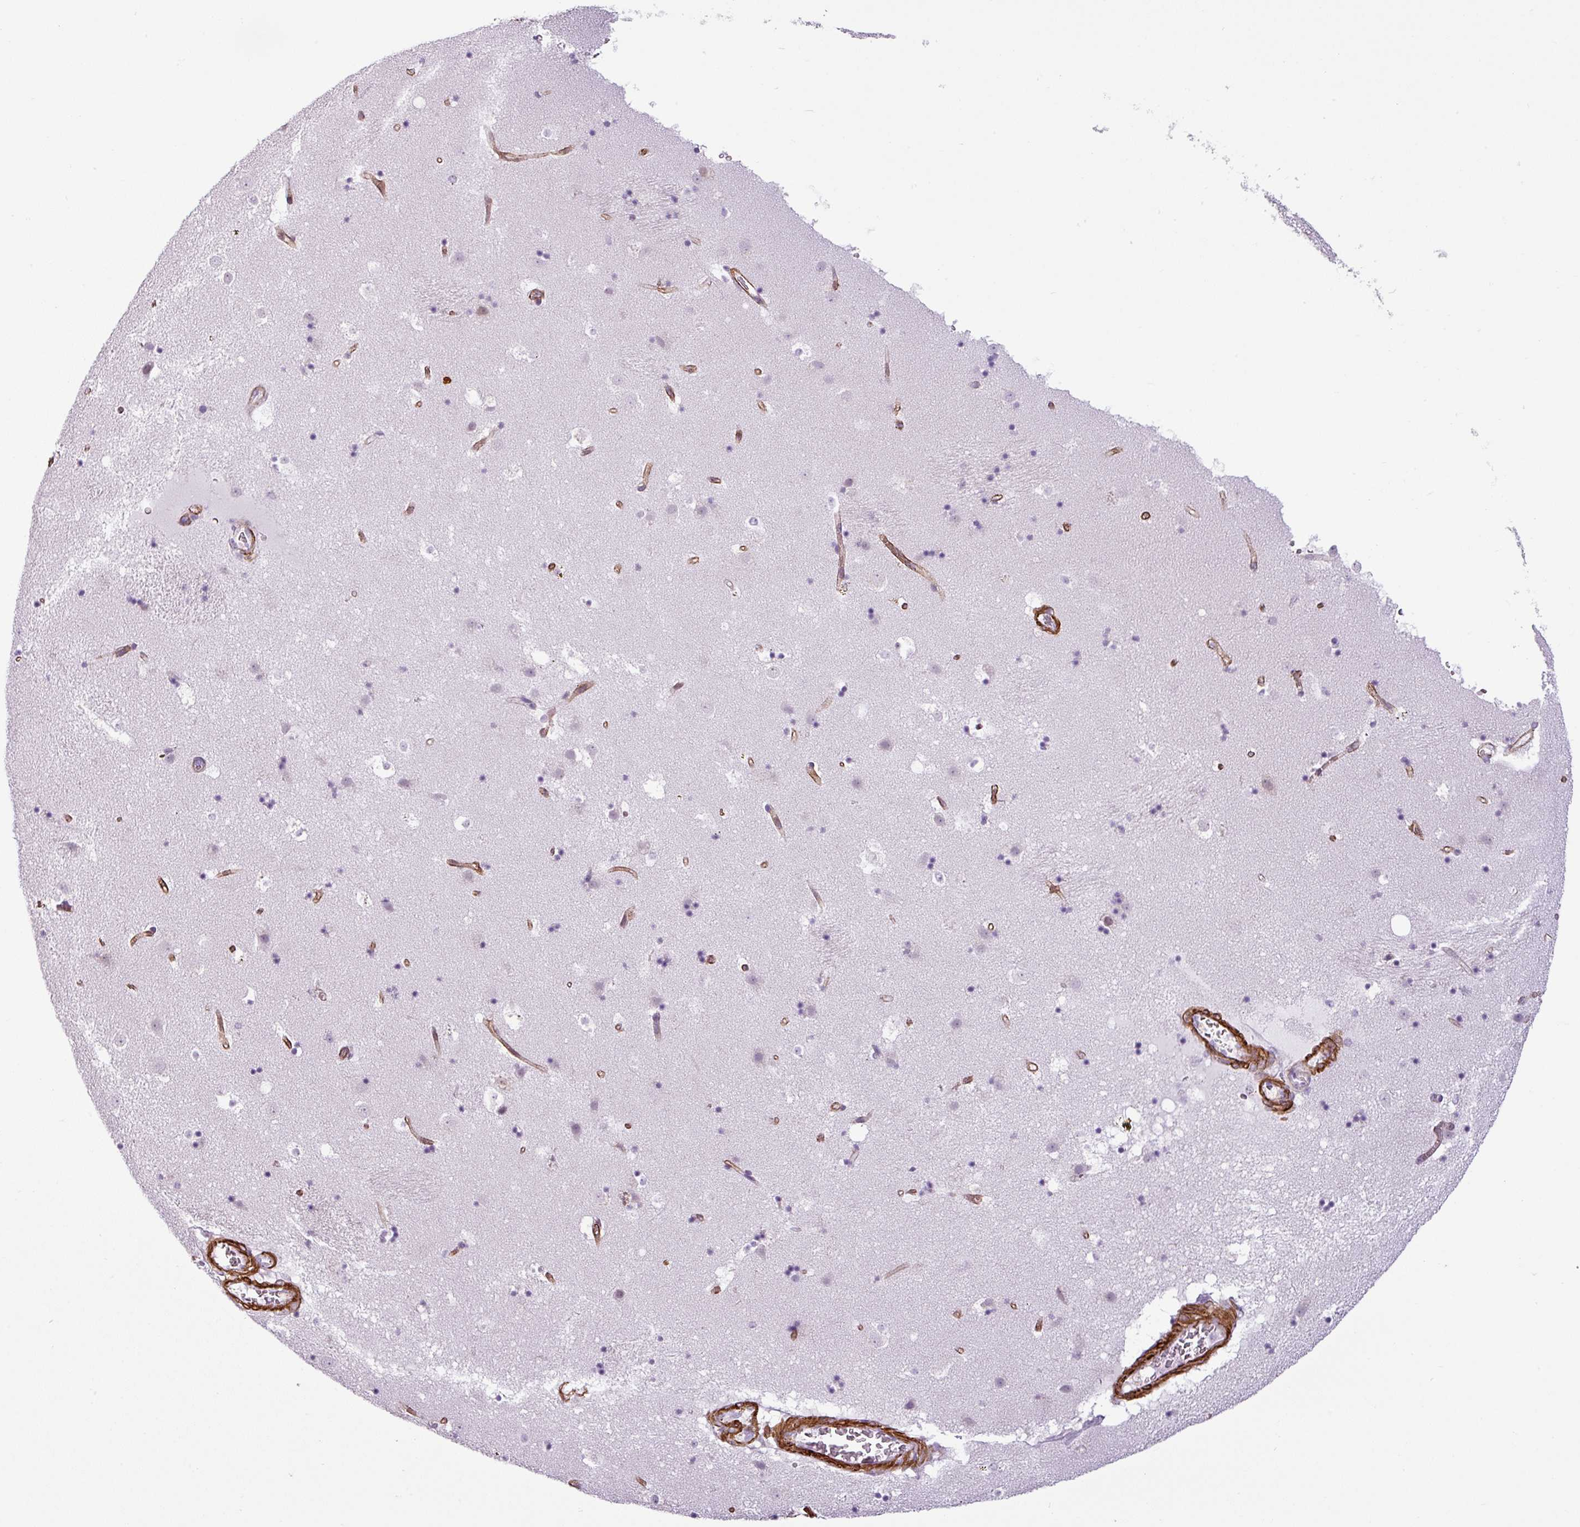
{"staining": {"intensity": "negative", "quantity": "none", "location": "none"}, "tissue": "caudate", "cell_type": "Glial cells", "image_type": "normal", "snomed": [{"axis": "morphology", "description": "Normal tissue, NOS"}, {"axis": "topography", "description": "Lateral ventricle wall"}], "caption": "An immunohistochemistry micrograph of benign caudate is shown. There is no staining in glial cells of caudate.", "gene": "ATP10A", "patient": {"sex": "male", "age": 58}}